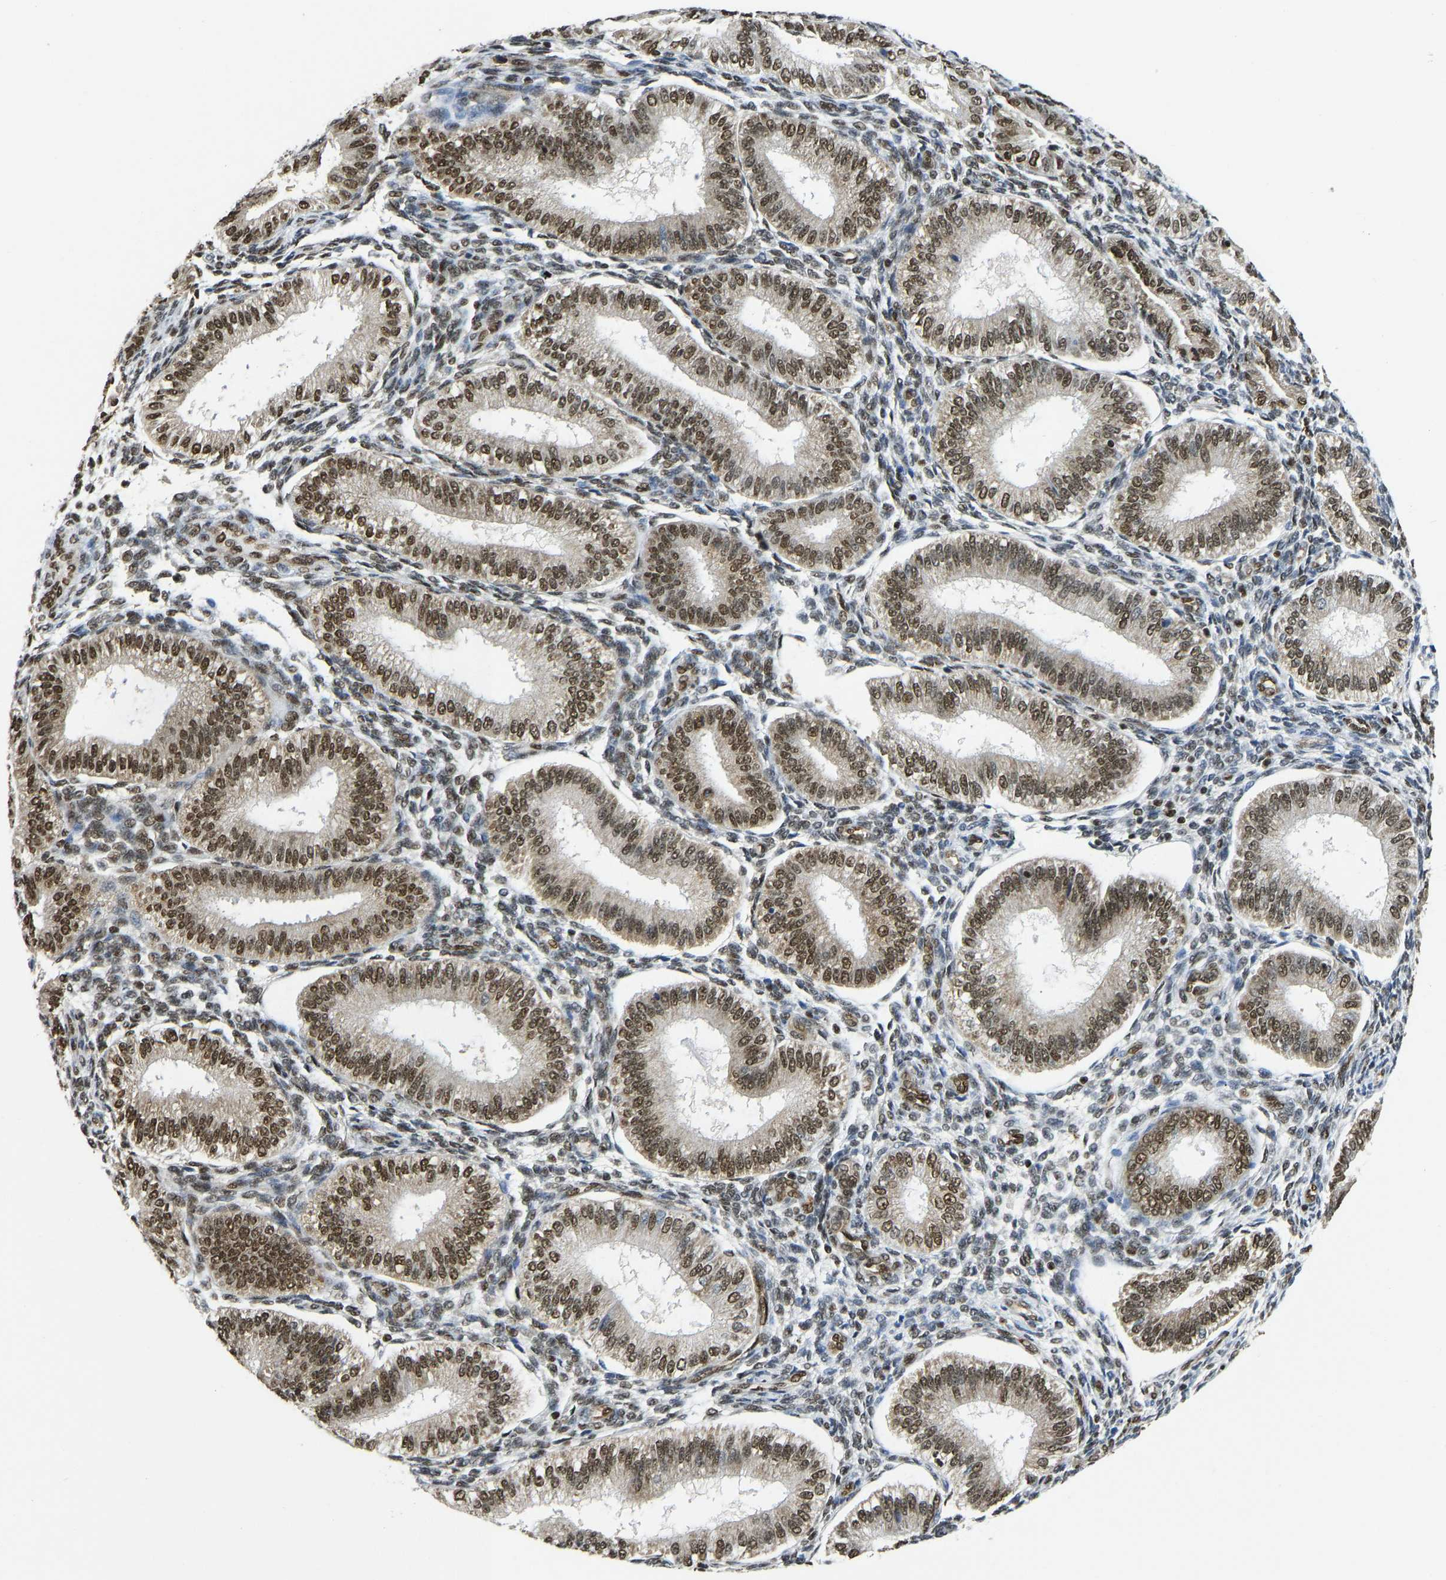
{"staining": {"intensity": "moderate", "quantity": "25%-75%", "location": "nuclear"}, "tissue": "endometrium", "cell_type": "Cells in endometrial stroma", "image_type": "normal", "snomed": [{"axis": "morphology", "description": "Normal tissue, NOS"}, {"axis": "topography", "description": "Endometrium"}], "caption": "Moderate nuclear positivity is seen in approximately 25%-75% of cells in endometrial stroma in benign endometrium. Nuclei are stained in blue.", "gene": "ZSCAN20", "patient": {"sex": "female", "age": 39}}